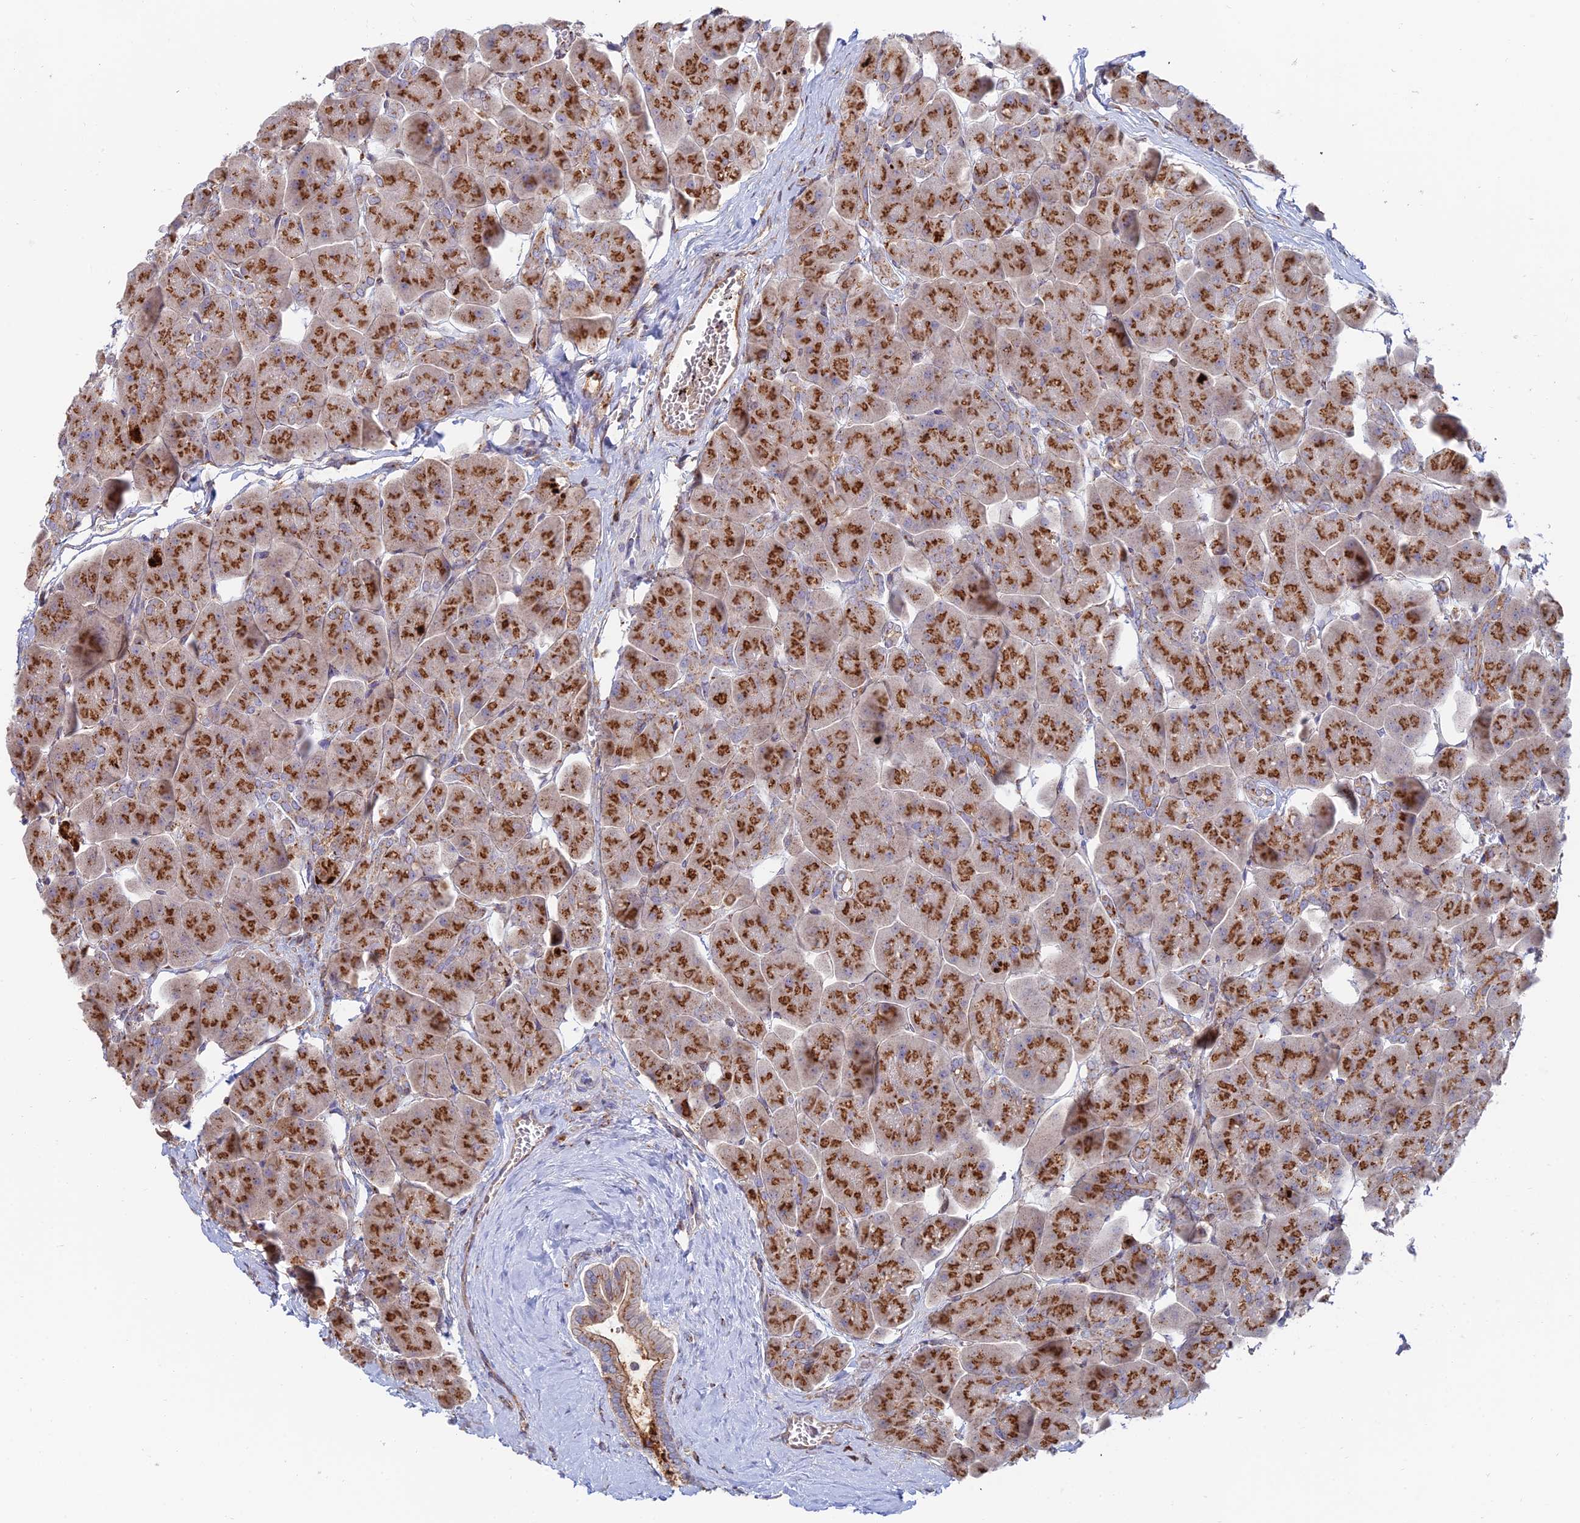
{"staining": {"intensity": "strong", "quantity": ">75%", "location": "cytoplasmic/membranous"}, "tissue": "pancreas", "cell_type": "Exocrine glandular cells", "image_type": "normal", "snomed": [{"axis": "morphology", "description": "Normal tissue, NOS"}, {"axis": "topography", "description": "Pancreas"}], "caption": "Immunohistochemical staining of normal human pancreas displays >75% levels of strong cytoplasmic/membranous protein expression in approximately >75% of exocrine glandular cells. (DAB (3,3'-diaminobenzidine) = brown stain, brightfield microscopy at high magnification).", "gene": "ENSG00000267561", "patient": {"sex": "male", "age": 66}}